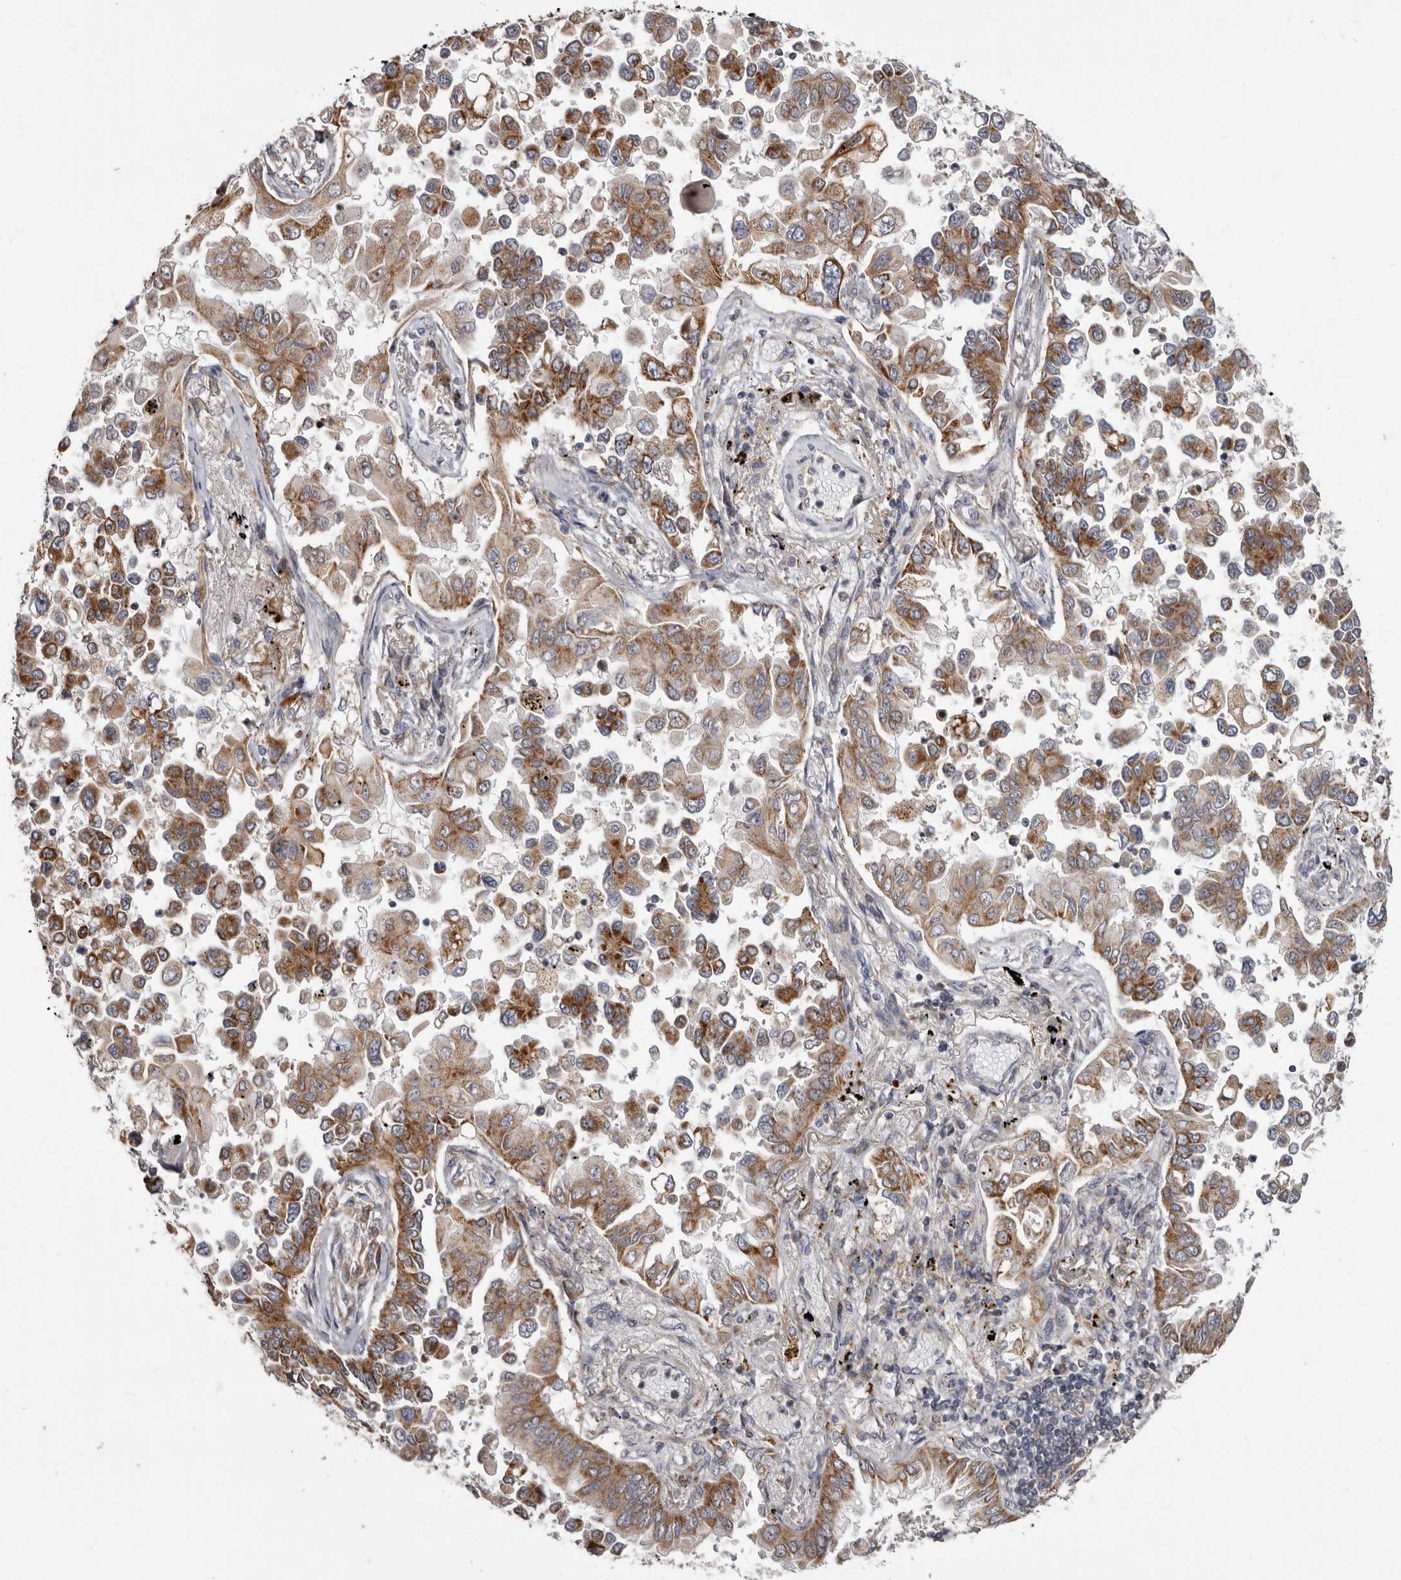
{"staining": {"intensity": "moderate", "quantity": ">75%", "location": "cytoplasmic/membranous"}, "tissue": "lung cancer", "cell_type": "Tumor cells", "image_type": "cancer", "snomed": [{"axis": "morphology", "description": "Adenocarcinoma, NOS"}, {"axis": "topography", "description": "Lung"}], "caption": "Protein expression analysis of human lung cancer (adenocarcinoma) reveals moderate cytoplasmic/membranous staining in about >75% of tumor cells. (Stains: DAB in brown, nuclei in blue, Microscopy: brightfield microscopy at high magnification).", "gene": "SMC4", "patient": {"sex": "female", "age": 67}}